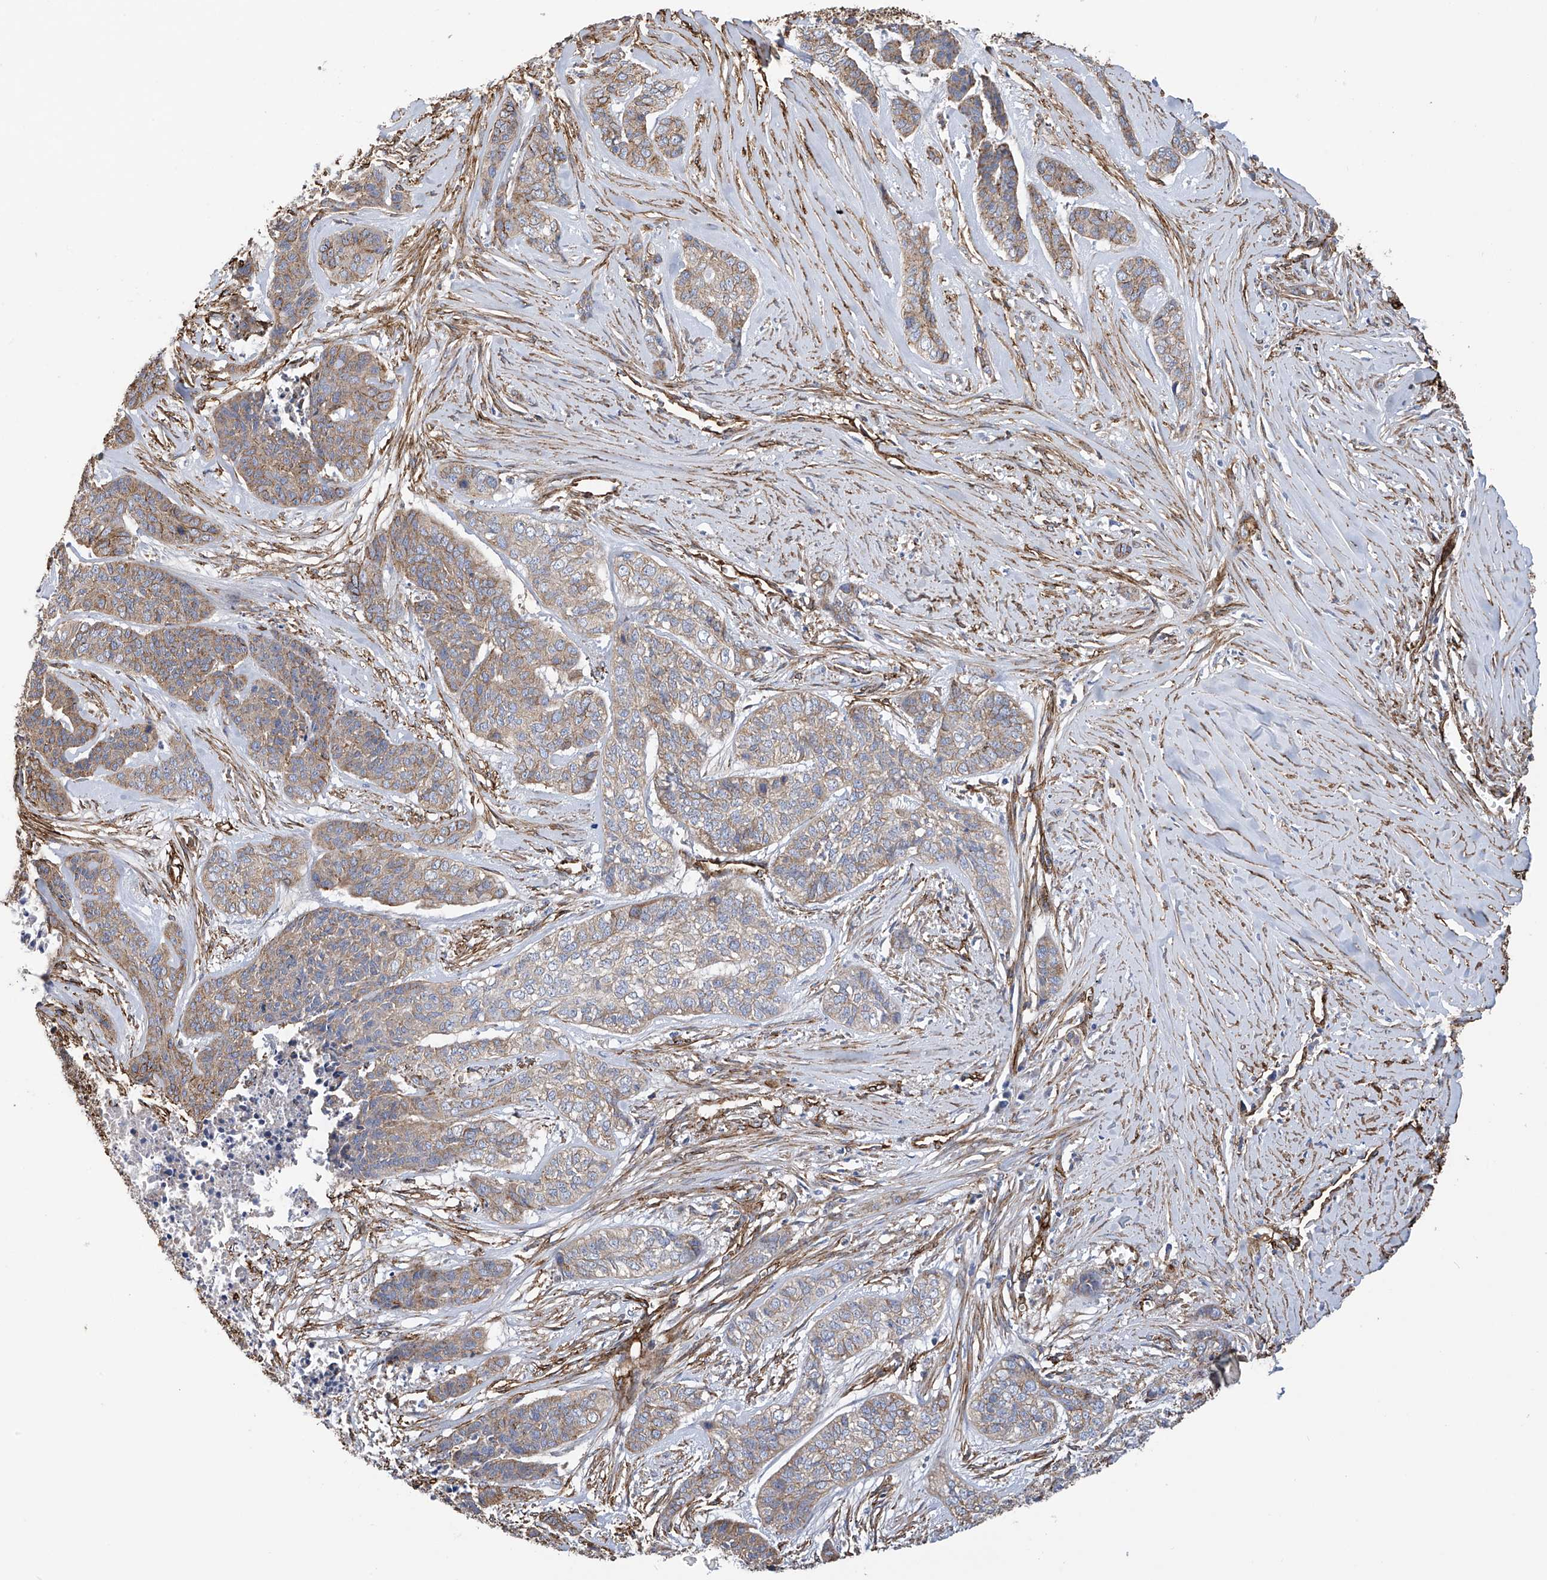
{"staining": {"intensity": "moderate", "quantity": "25%-75%", "location": "cytoplasmic/membranous"}, "tissue": "skin cancer", "cell_type": "Tumor cells", "image_type": "cancer", "snomed": [{"axis": "morphology", "description": "Basal cell carcinoma"}, {"axis": "topography", "description": "Skin"}], "caption": "High-magnification brightfield microscopy of skin cancer (basal cell carcinoma) stained with DAB (3,3'-diaminobenzidine) (brown) and counterstained with hematoxylin (blue). tumor cells exhibit moderate cytoplasmic/membranous staining is seen in about25%-75% of cells. (DAB IHC, brown staining for protein, blue staining for nuclei).", "gene": "UBTD1", "patient": {"sex": "female", "age": 64}}